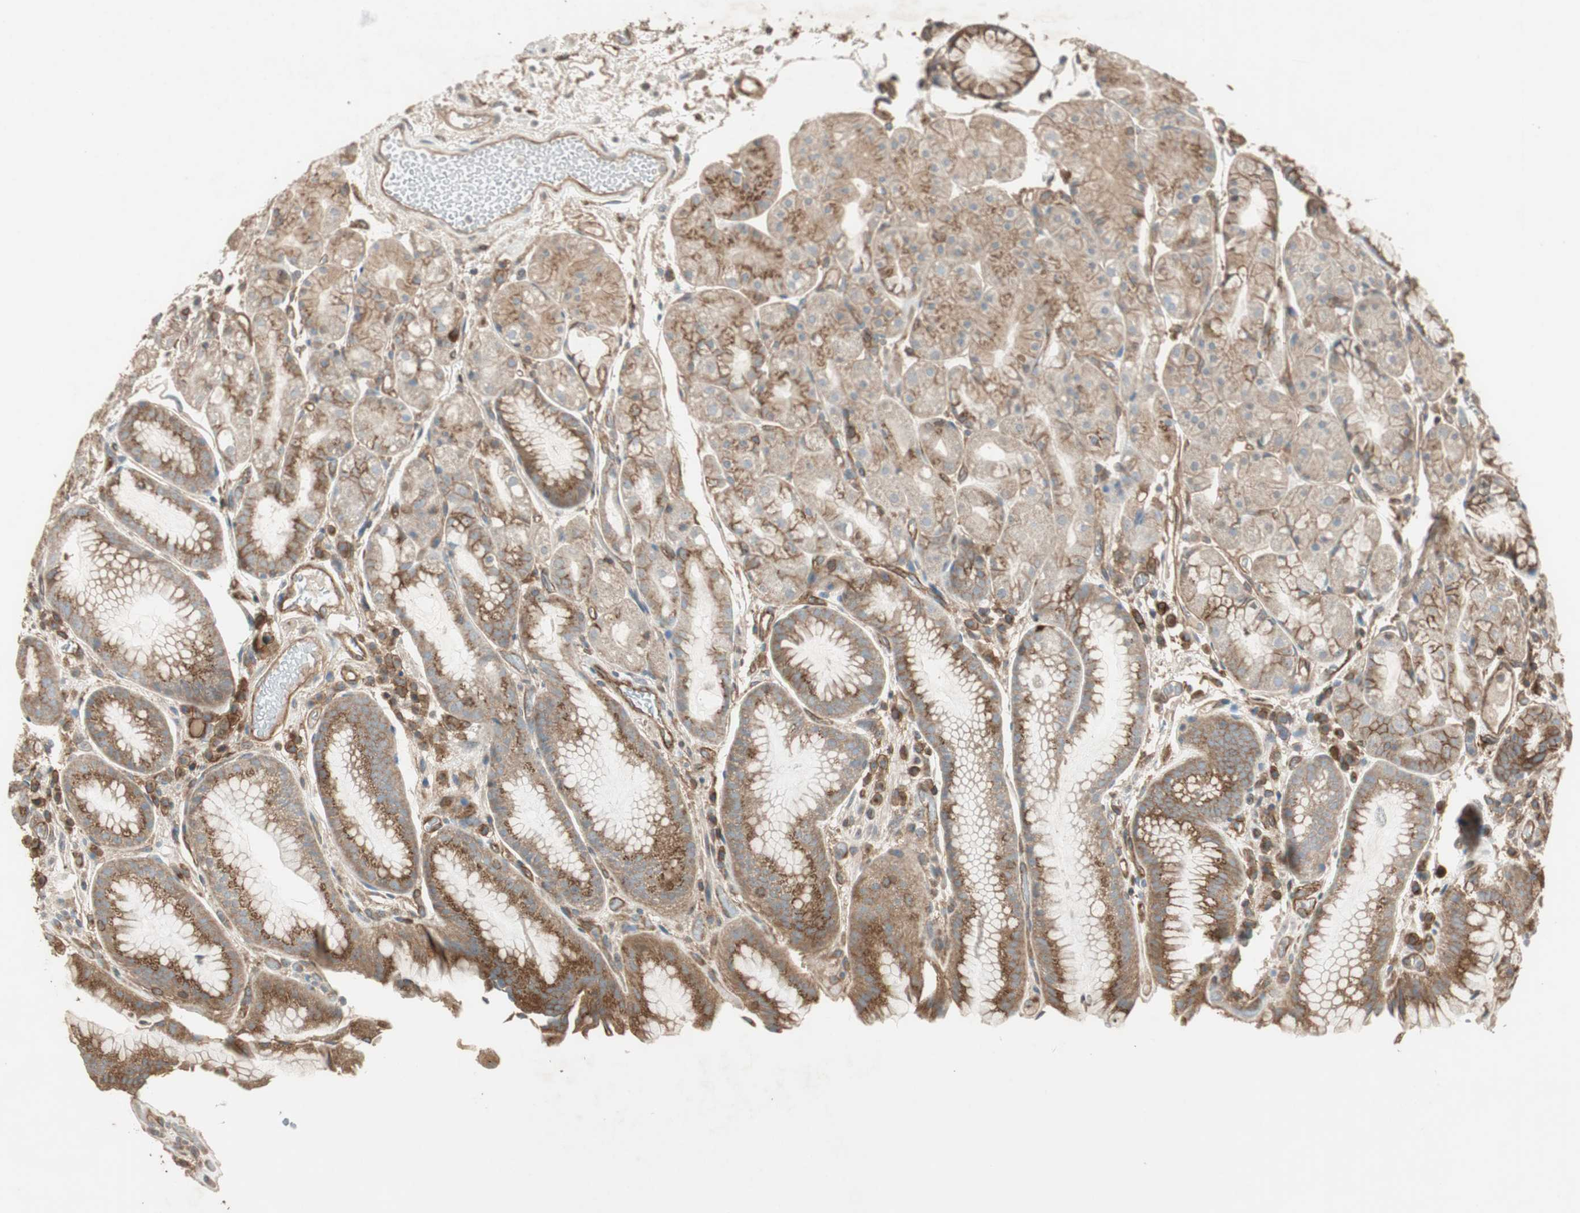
{"staining": {"intensity": "moderate", "quantity": ">75%", "location": "cytoplasmic/membranous"}, "tissue": "stomach", "cell_type": "Glandular cells", "image_type": "normal", "snomed": [{"axis": "morphology", "description": "Normal tissue, NOS"}, {"axis": "topography", "description": "Stomach, upper"}], "caption": "DAB (3,3'-diaminobenzidine) immunohistochemical staining of unremarkable human stomach reveals moderate cytoplasmic/membranous protein staining in about >75% of glandular cells.", "gene": "BTN3A3", "patient": {"sex": "male", "age": 72}}